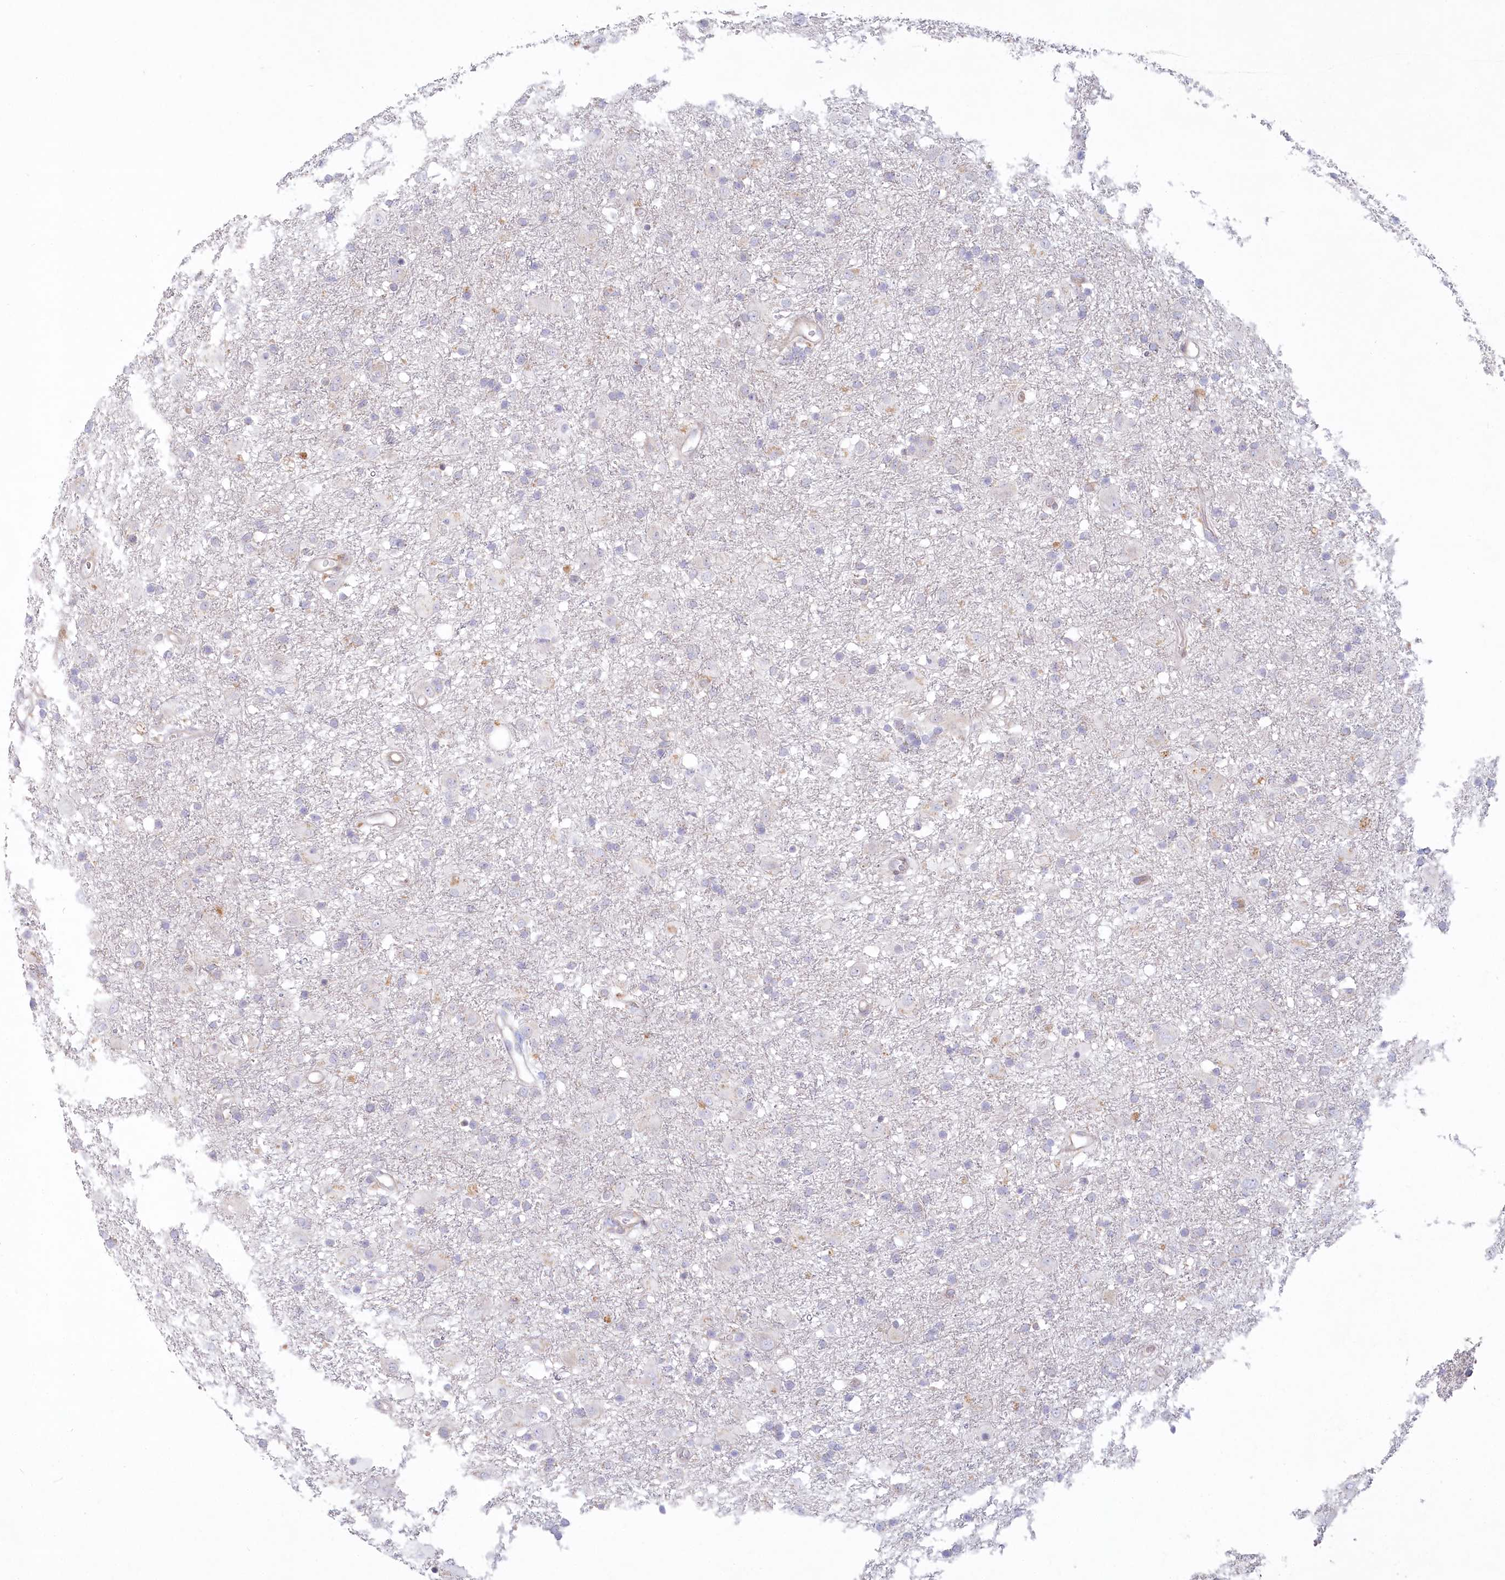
{"staining": {"intensity": "negative", "quantity": "none", "location": "none"}, "tissue": "glioma", "cell_type": "Tumor cells", "image_type": "cancer", "snomed": [{"axis": "morphology", "description": "Glioma, malignant, Low grade"}, {"axis": "topography", "description": "Brain"}], "caption": "Immunohistochemistry histopathology image of neoplastic tissue: glioma stained with DAB (3,3'-diaminobenzidine) shows no significant protein expression in tumor cells.", "gene": "MTG1", "patient": {"sex": "male", "age": 65}}